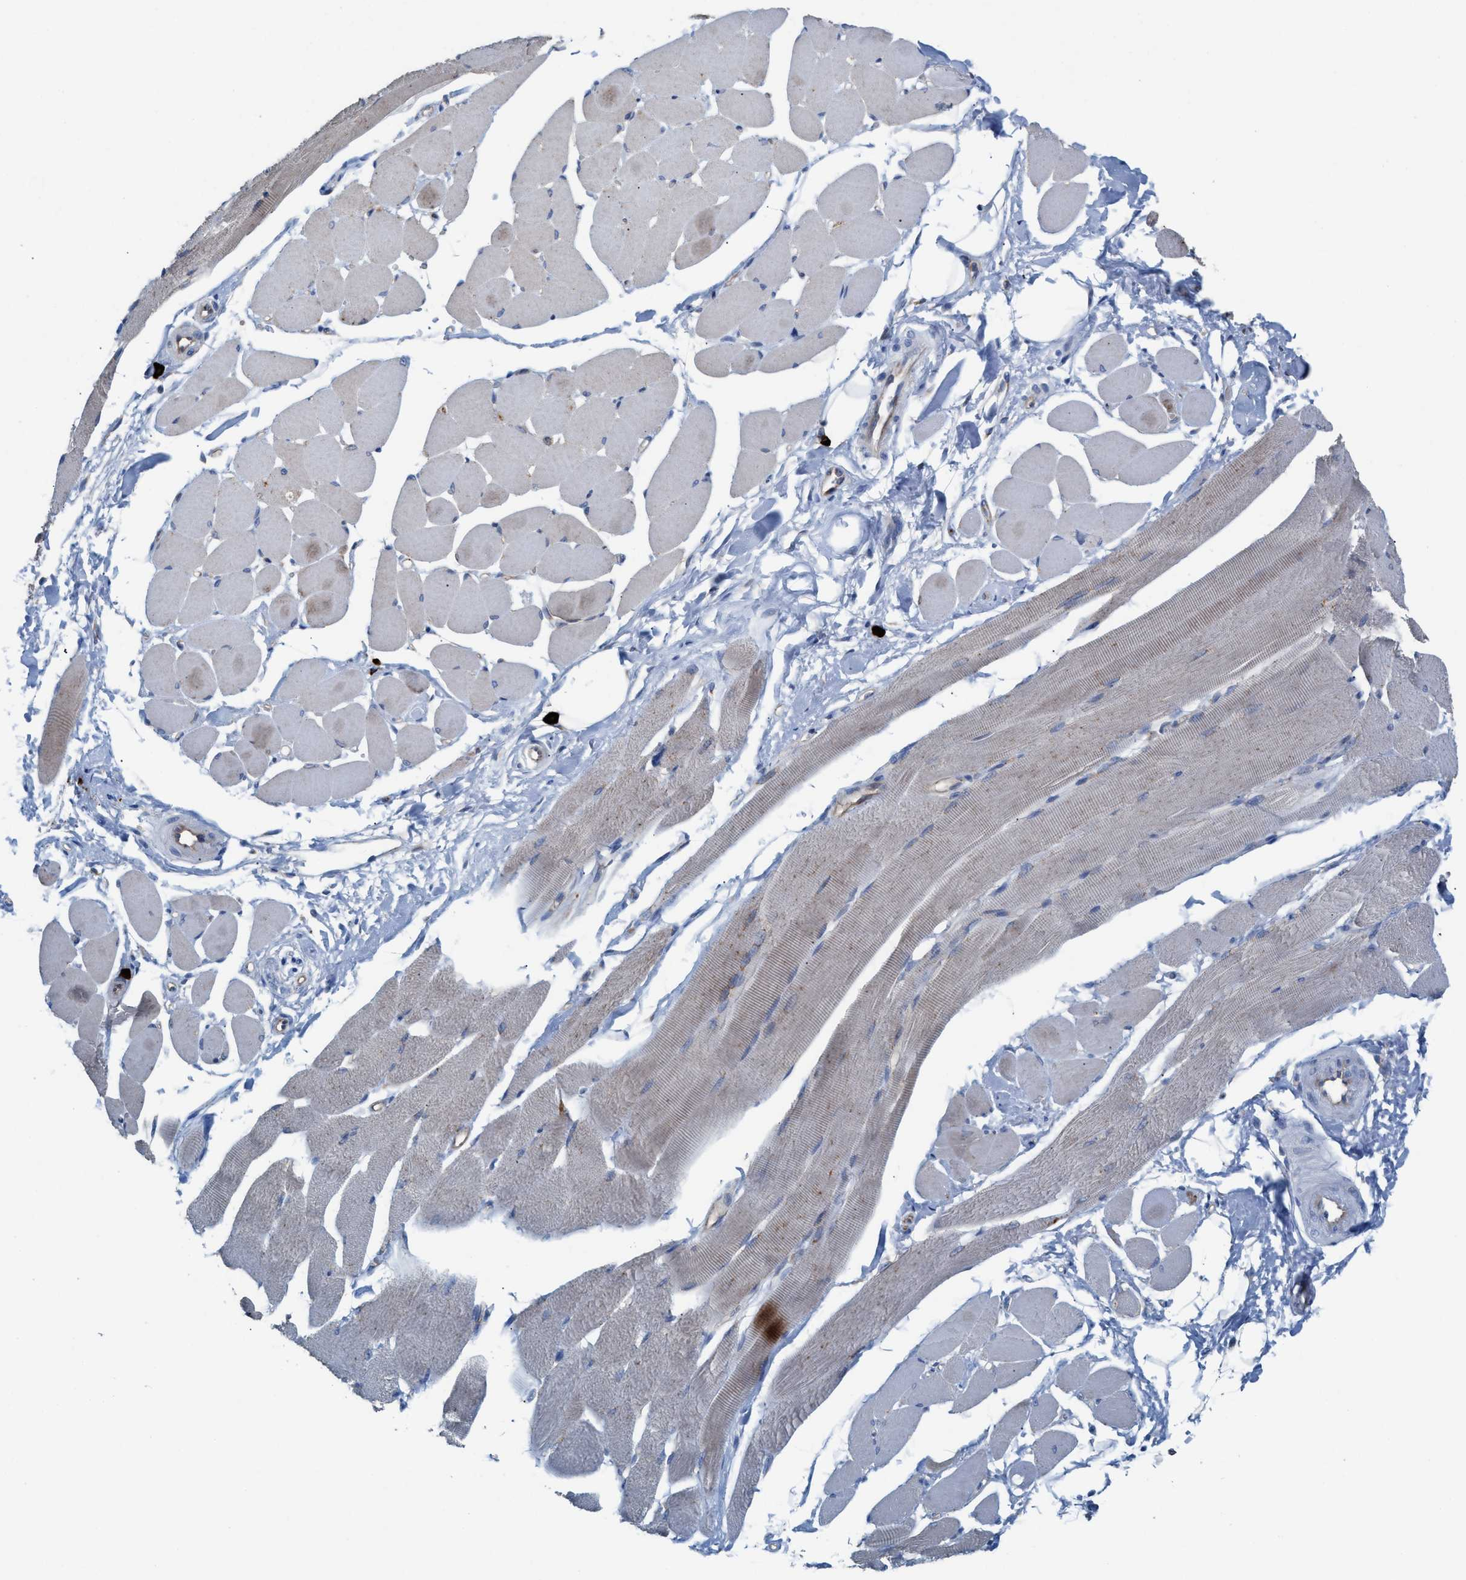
{"staining": {"intensity": "weak", "quantity": "25%-75%", "location": "cytoplasmic/membranous"}, "tissue": "skeletal muscle", "cell_type": "Myocytes", "image_type": "normal", "snomed": [{"axis": "morphology", "description": "Normal tissue, NOS"}, {"axis": "topography", "description": "Skeletal muscle"}, {"axis": "topography", "description": "Peripheral nerve tissue"}], "caption": "This histopathology image demonstrates immunohistochemistry staining of benign skeletal muscle, with low weak cytoplasmic/membranous expression in approximately 25%-75% of myocytes.", "gene": "NYAP1", "patient": {"sex": "female", "age": 84}}